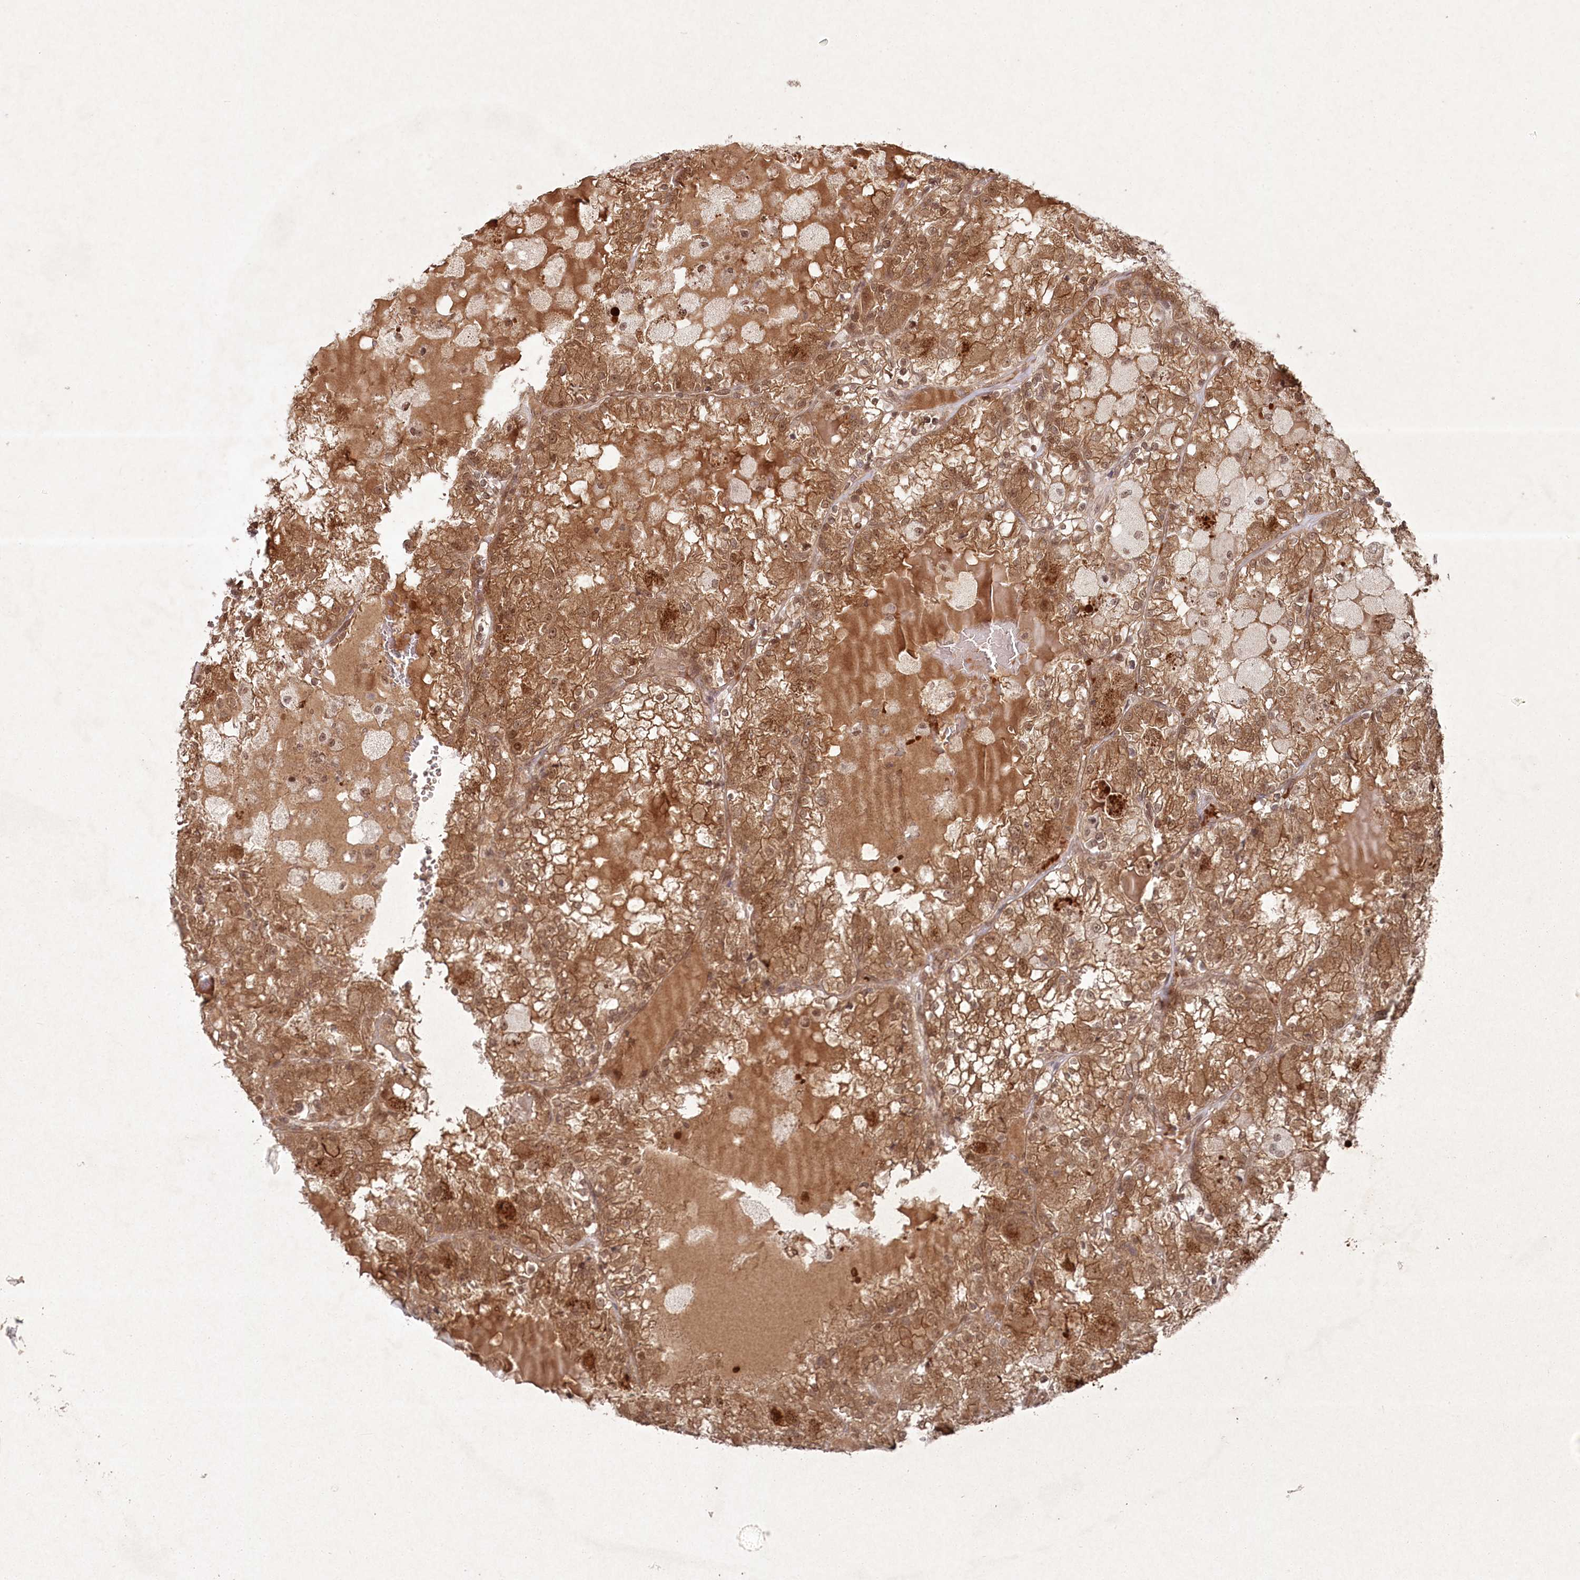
{"staining": {"intensity": "moderate", "quantity": ">75%", "location": "cytoplasmic/membranous,nuclear"}, "tissue": "renal cancer", "cell_type": "Tumor cells", "image_type": "cancer", "snomed": [{"axis": "morphology", "description": "Adenocarcinoma, NOS"}, {"axis": "topography", "description": "Kidney"}], "caption": "A high-resolution photomicrograph shows immunohistochemistry (IHC) staining of renal cancer, which reveals moderate cytoplasmic/membranous and nuclear staining in about >75% of tumor cells.", "gene": "FBXL17", "patient": {"sex": "female", "age": 56}}